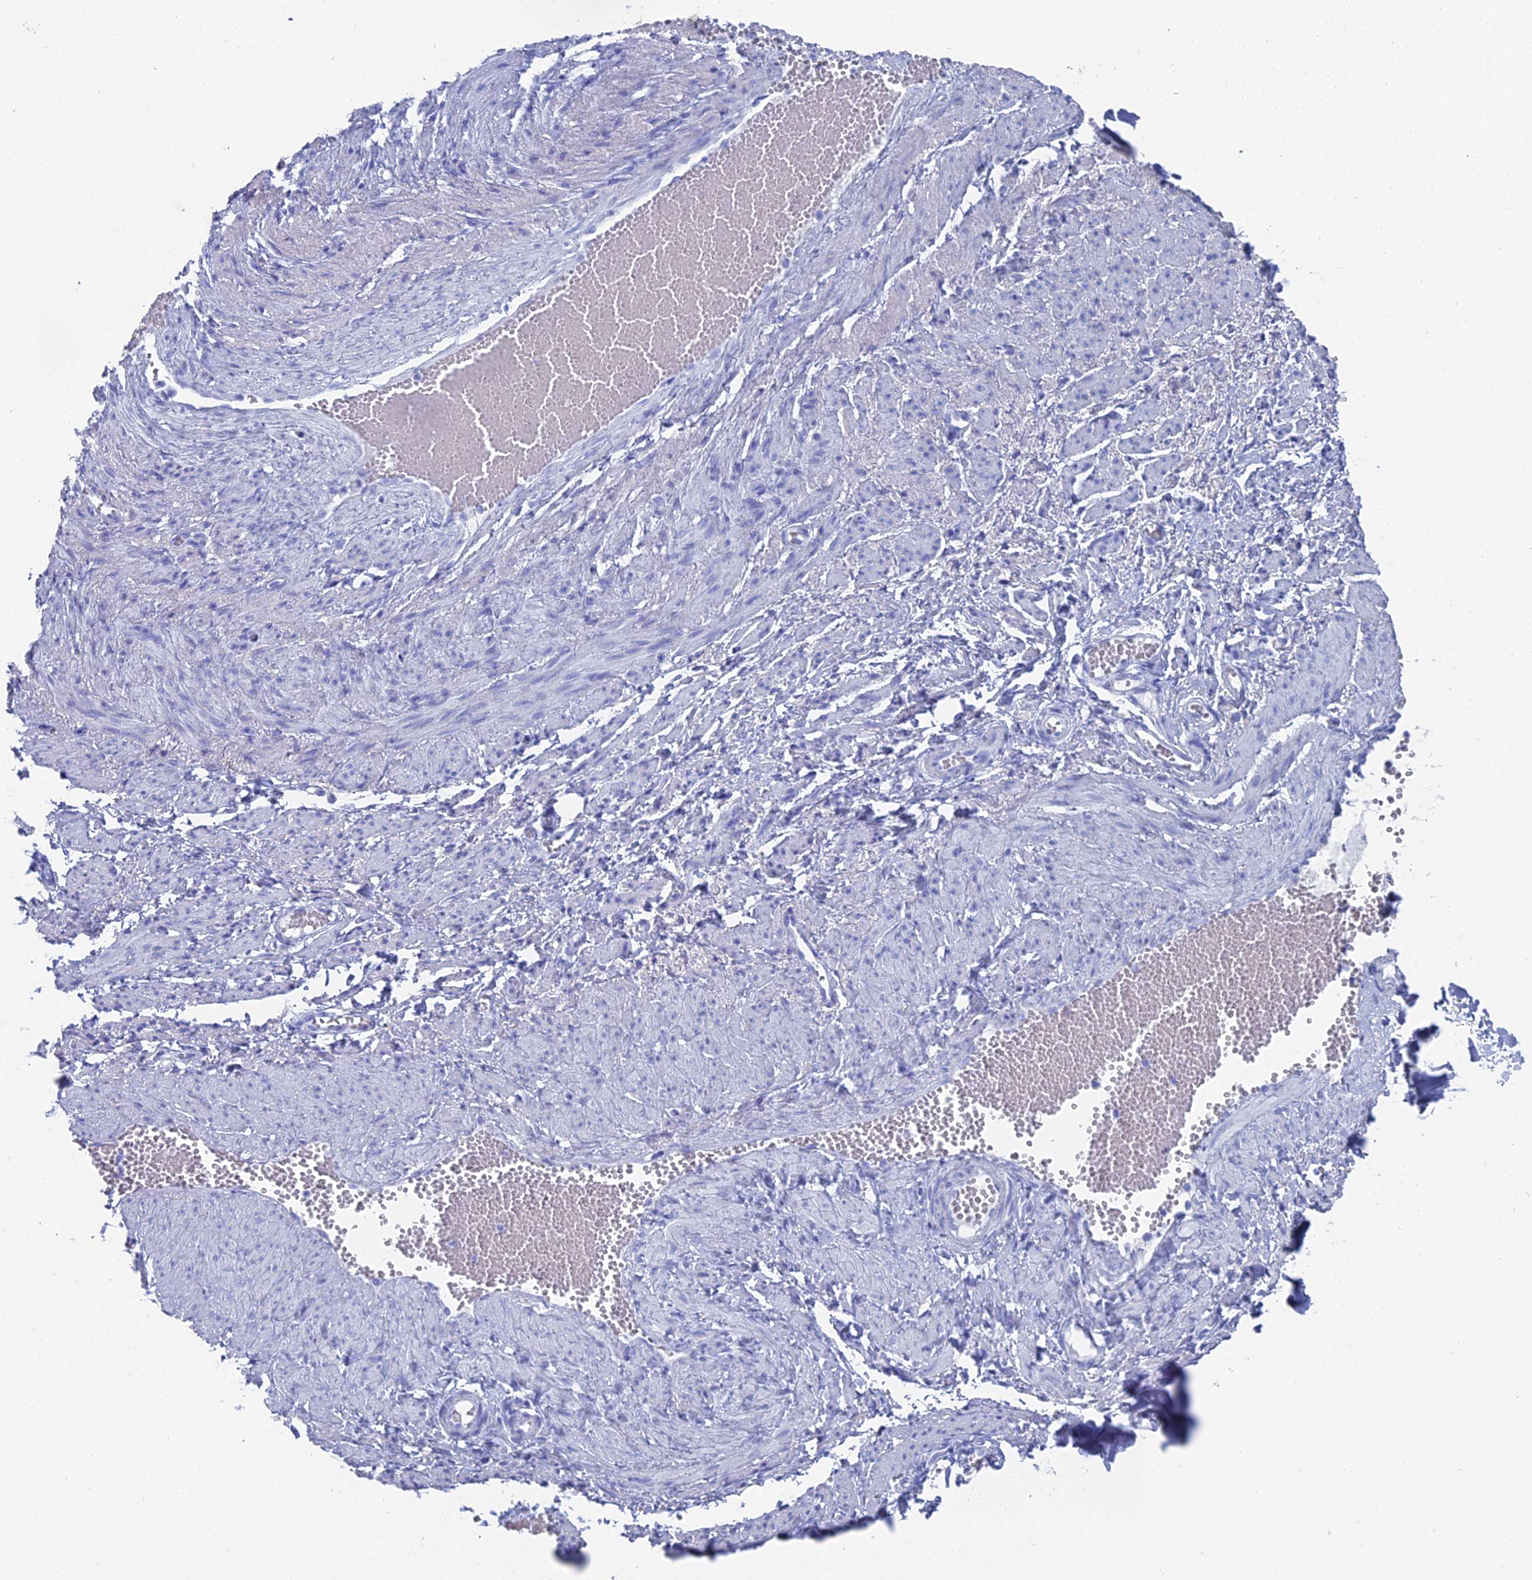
{"staining": {"intensity": "negative", "quantity": "none", "location": "none"}, "tissue": "adipose tissue", "cell_type": "Adipocytes", "image_type": "normal", "snomed": [{"axis": "morphology", "description": "Normal tissue, NOS"}, {"axis": "topography", "description": "Smooth muscle"}, {"axis": "topography", "description": "Peripheral nerve tissue"}], "caption": "Immunohistochemistry (IHC) photomicrograph of benign adipose tissue stained for a protein (brown), which displays no expression in adipocytes.", "gene": "ENPP3", "patient": {"sex": "female", "age": 39}}